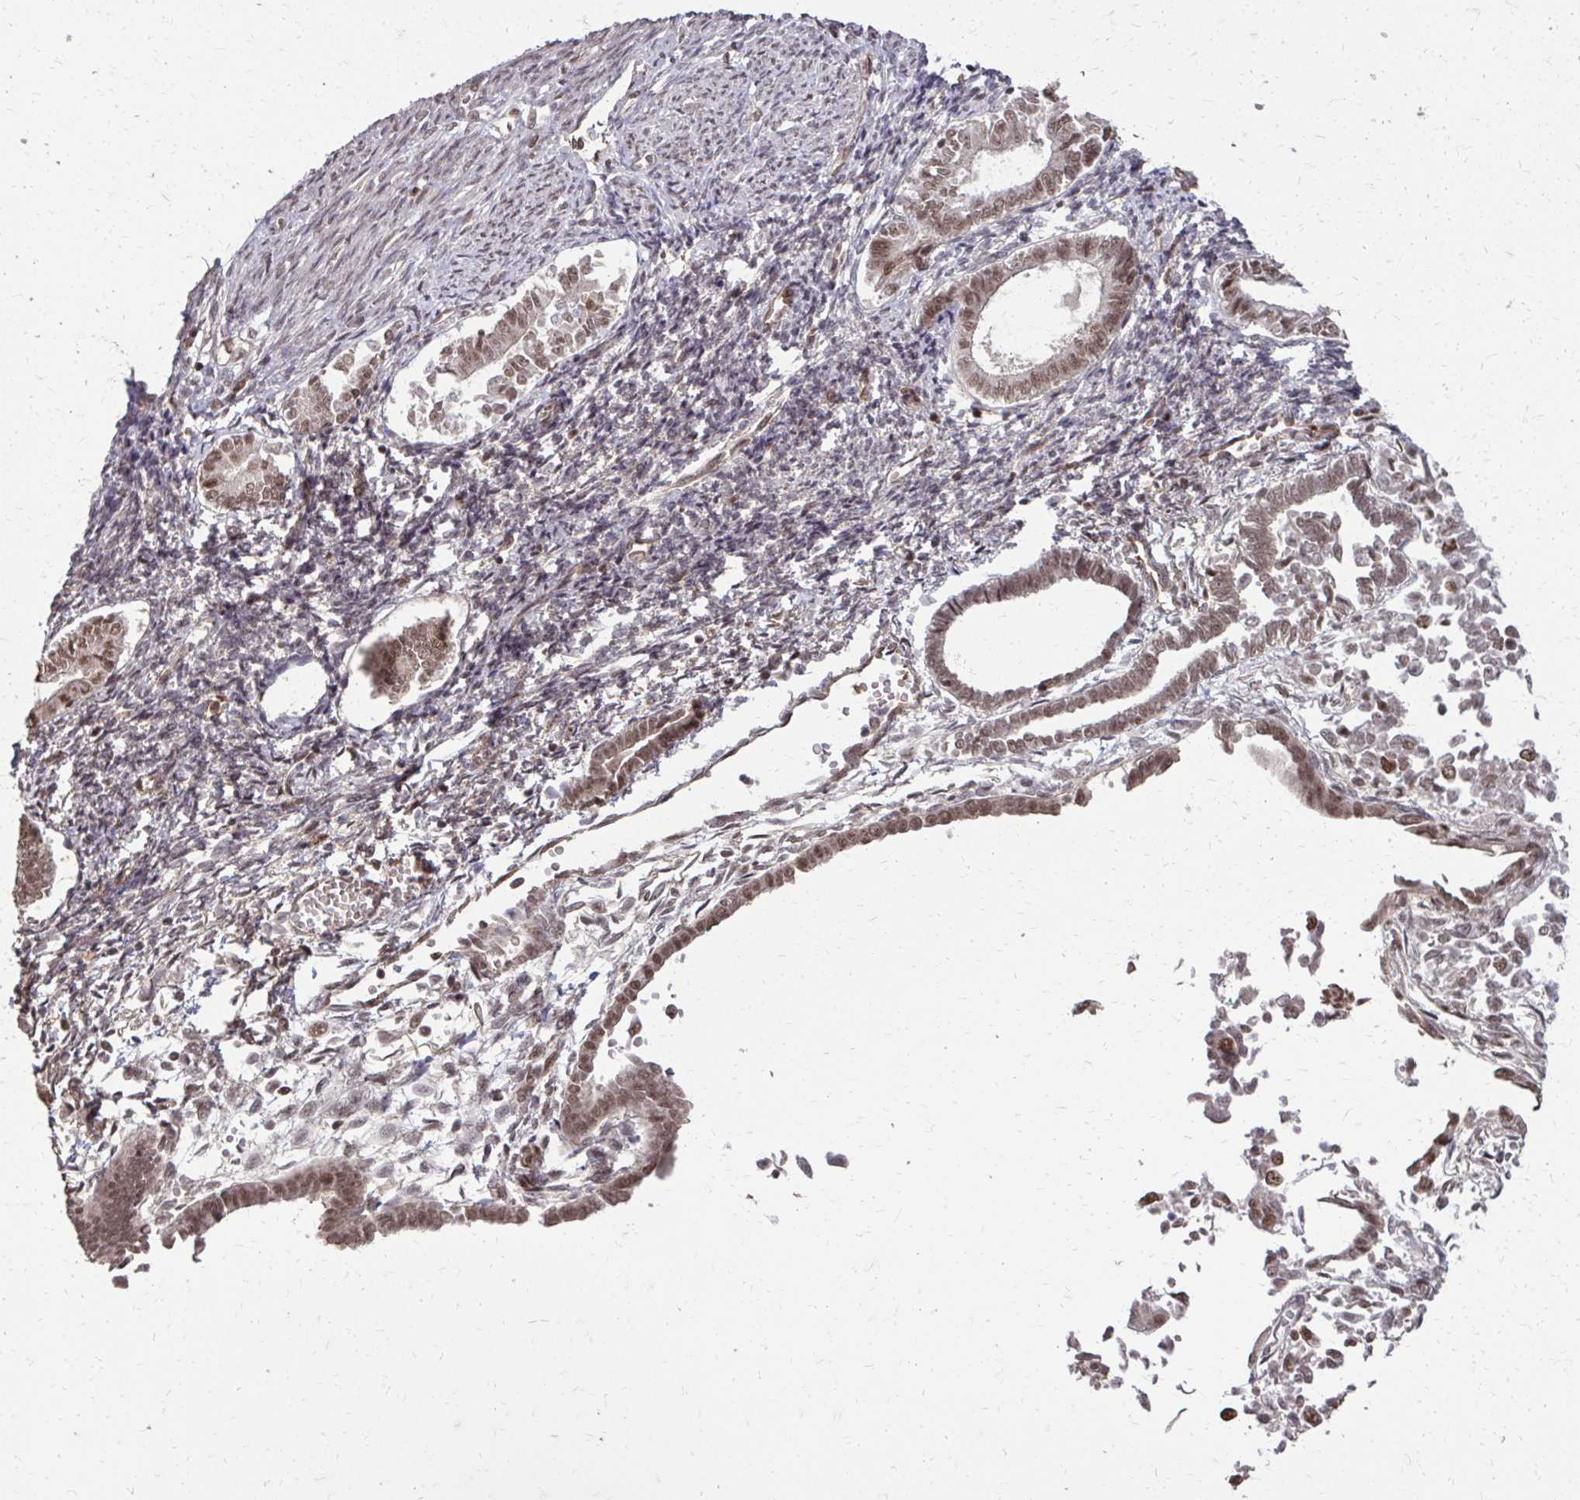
{"staining": {"intensity": "moderate", "quantity": ">75%", "location": "nuclear"}, "tissue": "endometrial cancer", "cell_type": "Tumor cells", "image_type": "cancer", "snomed": [{"axis": "morphology", "description": "Adenocarcinoma, NOS"}, {"axis": "topography", "description": "Endometrium"}], "caption": "Immunohistochemical staining of human endometrial cancer (adenocarcinoma) reveals medium levels of moderate nuclear protein staining in approximately >75% of tumor cells.", "gene": "SS18", "patient": {"sex": "female", "age": 65}}